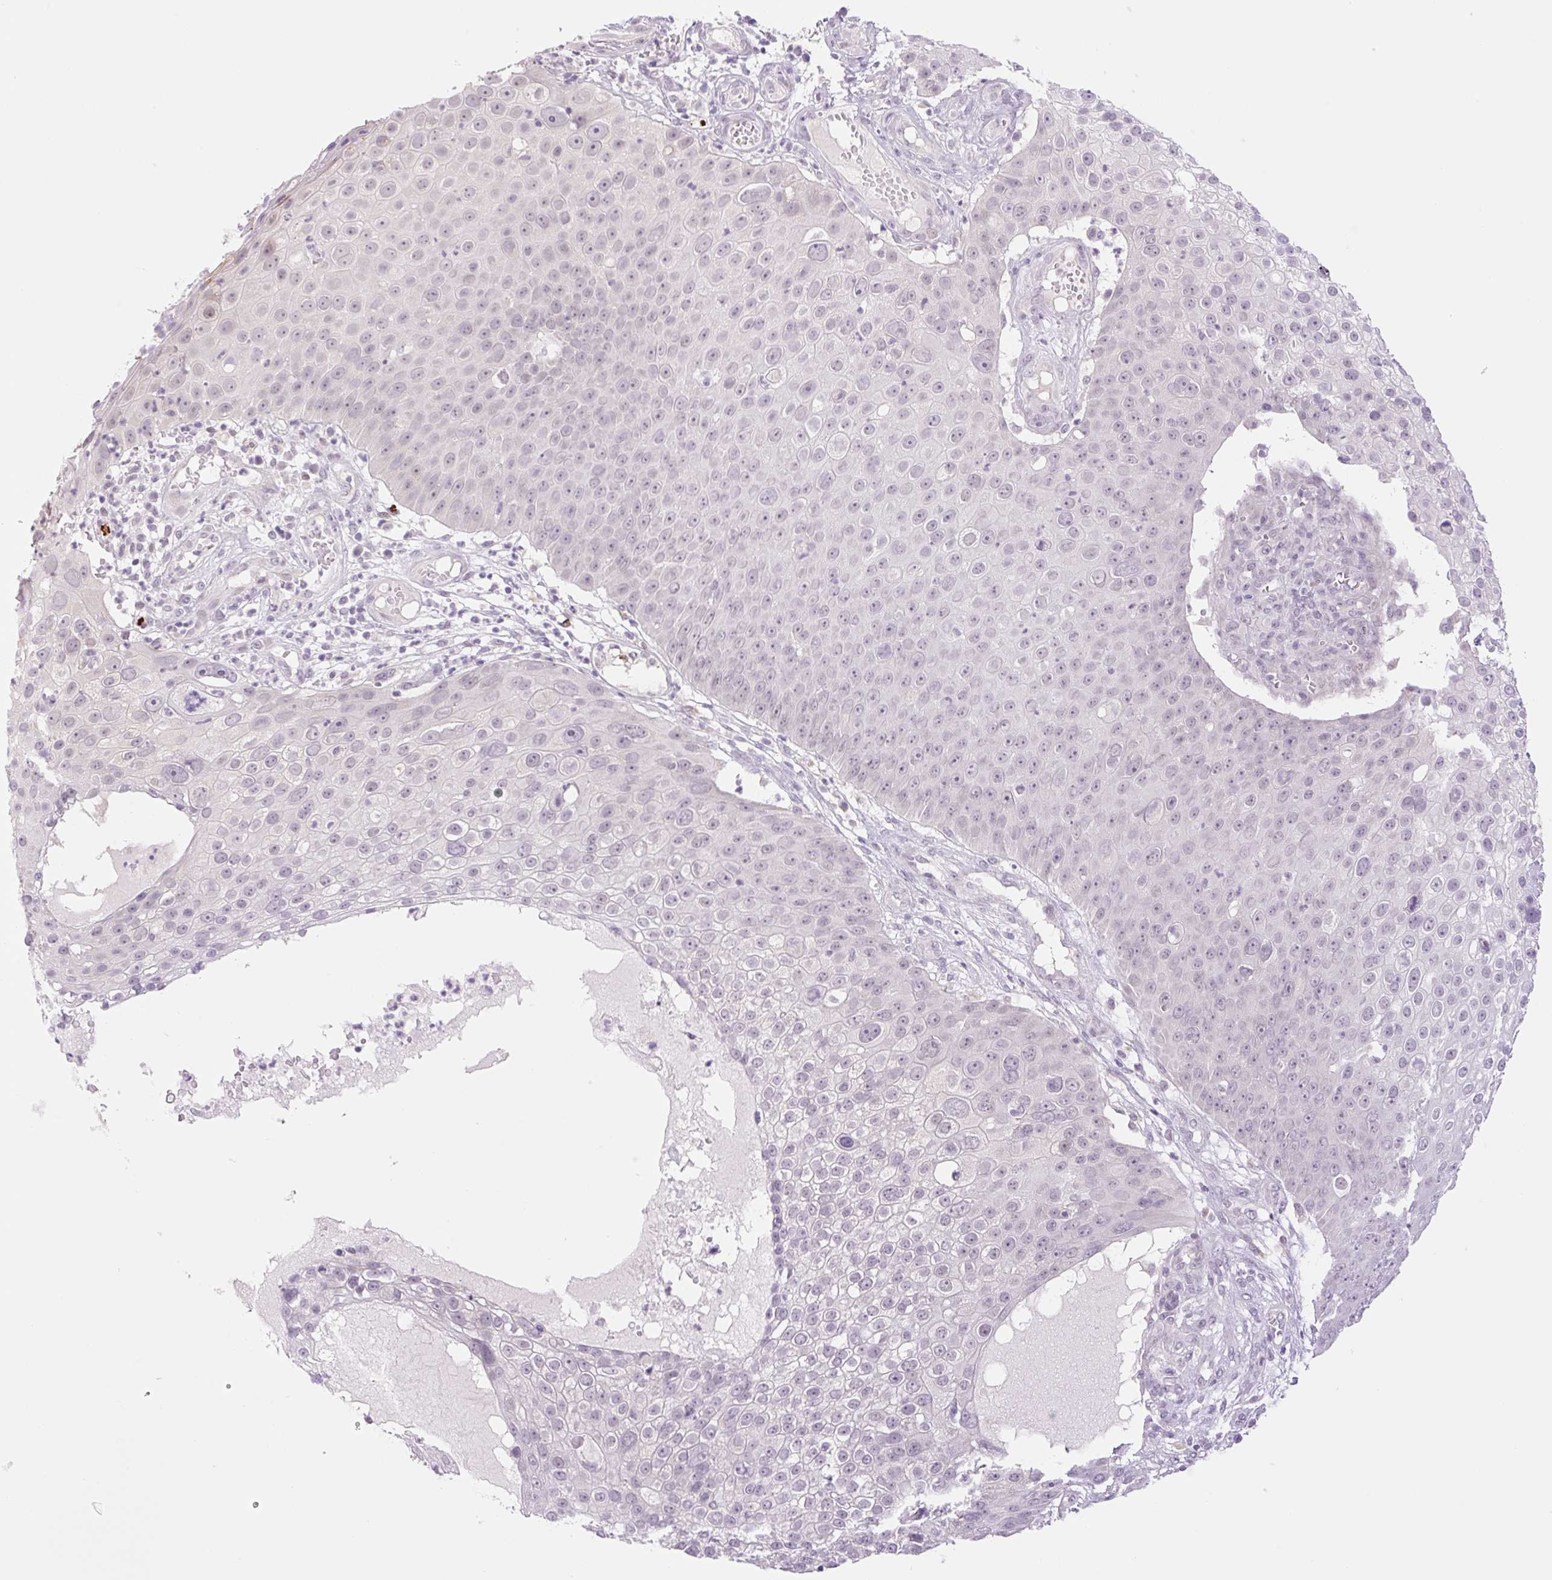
{"staining": {"intensity": "weak", "quantity": "<25%", "location": "nuclear"}, "tissue": "skin cancer", "cell_type": "Tumor cells", "image_type": "cancer", "snomed": [{"axis": "morphology", "description": "Squamous cell carcinoma, NOS"}, {"axis": "topography", "description": "Skin"}], "caption": "The photomicrograph demonstrates no staining of tumor cells in skin squamous cell carcinoma. (Immunohistochemistry, brightfield microscopy, high magnification).", "gene": "SPRYD4", "patient": {"sex": "male", "age": 71}}